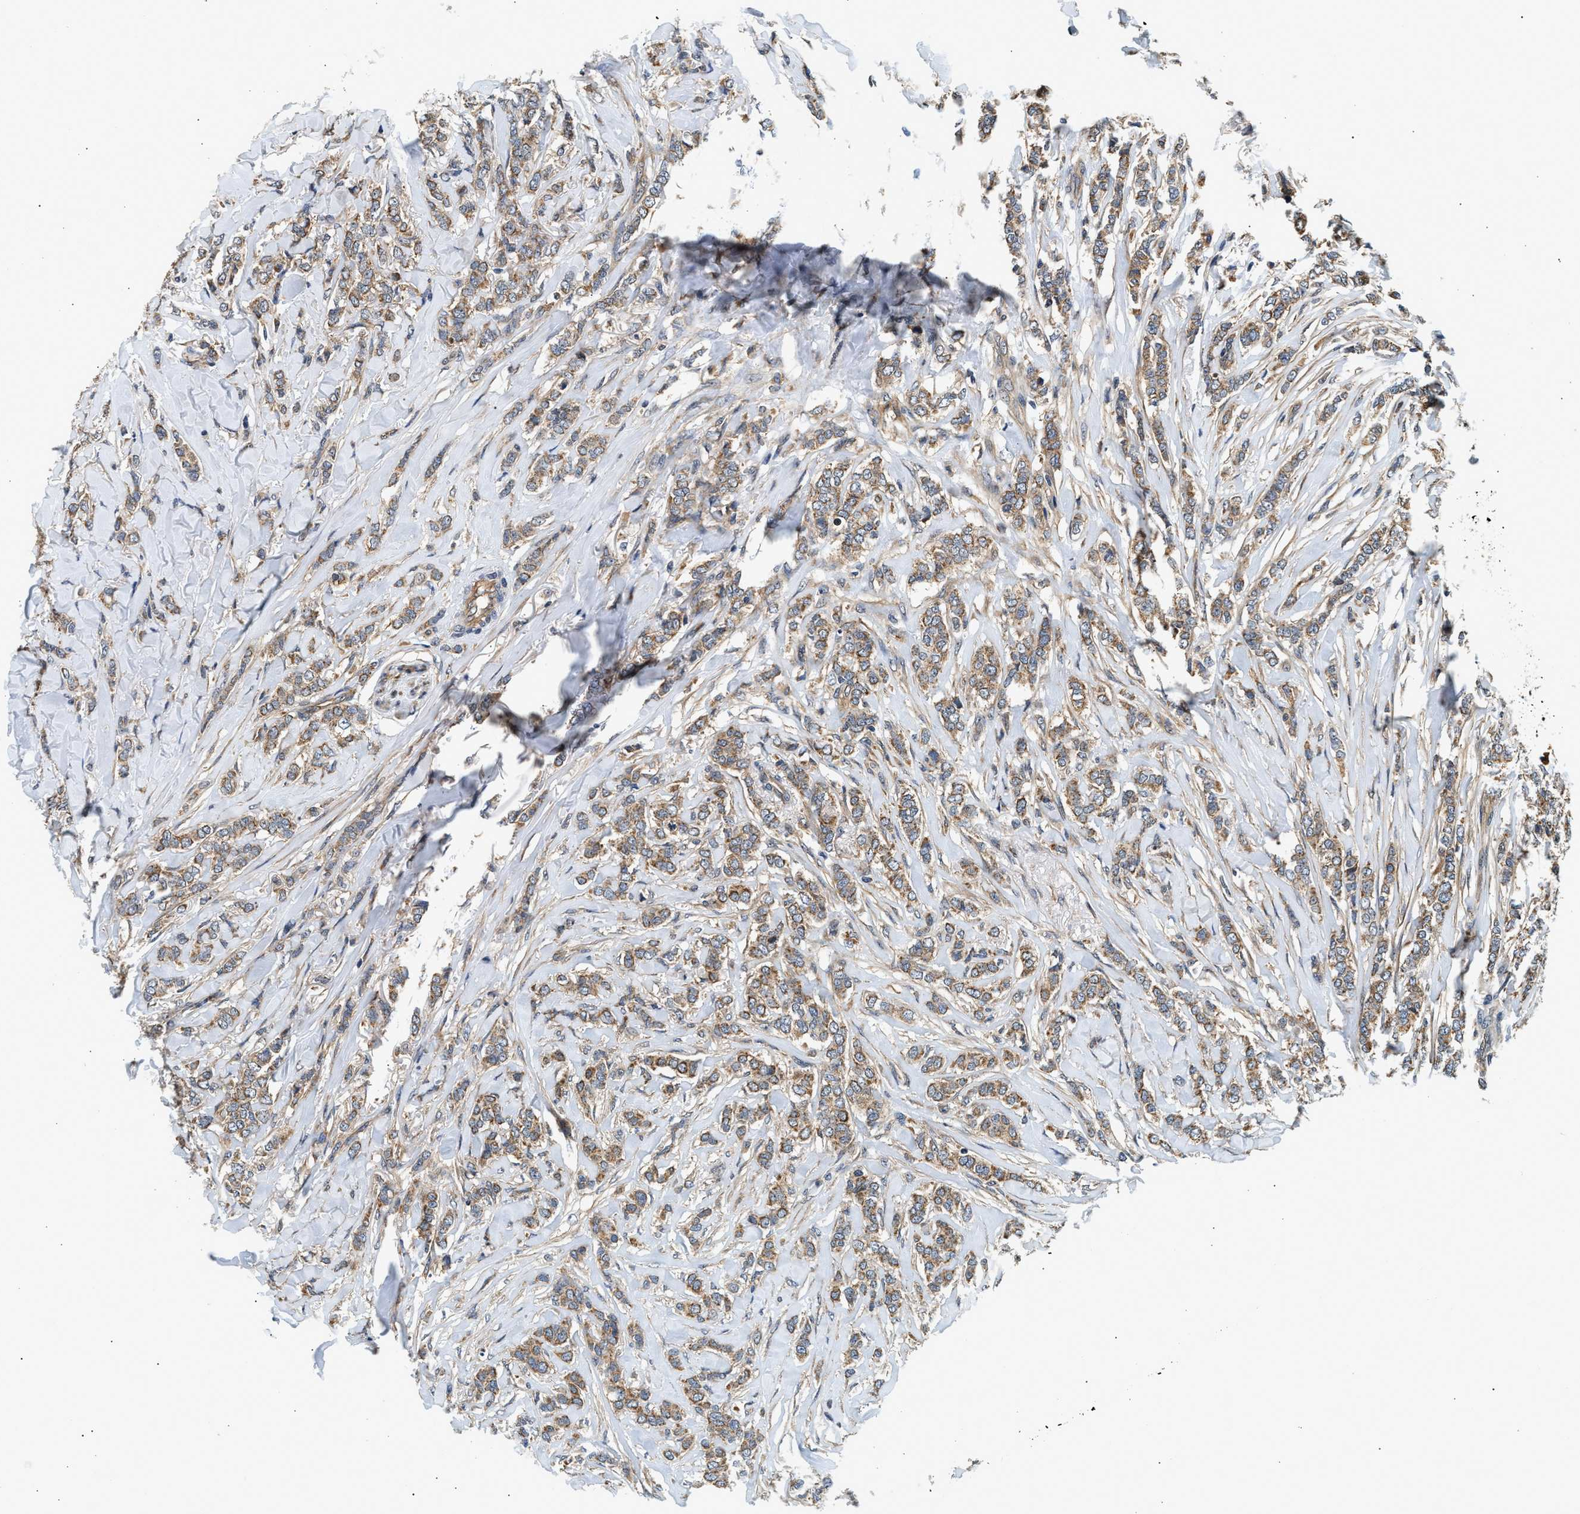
{"staining": {"intensity": "moderate", "quantity": ">75%", "location": "cytoplasmic/membranous"}, "tissue": "breast cancer", "cell_type": "Tumor cells", "image_type": "cancer", "snomed": [{"axis": "morphology", "description": "Lobular carcinoma"}, {"axis": "topography", "description": "Skin"}, {"axis": "topography", "description": "Breast"}], "caption": "The photomicrograph displays staining of lobular carcinoma (breast), revealing moderate cytoplasmic/membranous protein expression (brown color) within tumor cells. The staining was performed using DAB (3,3'-diaminobenzidine), with brown indicating positive protein expression. Nuclei are stained blue with hematoxylin.", "gene": "DUSP14", "patient": {"sex": "female", "age": 46}}